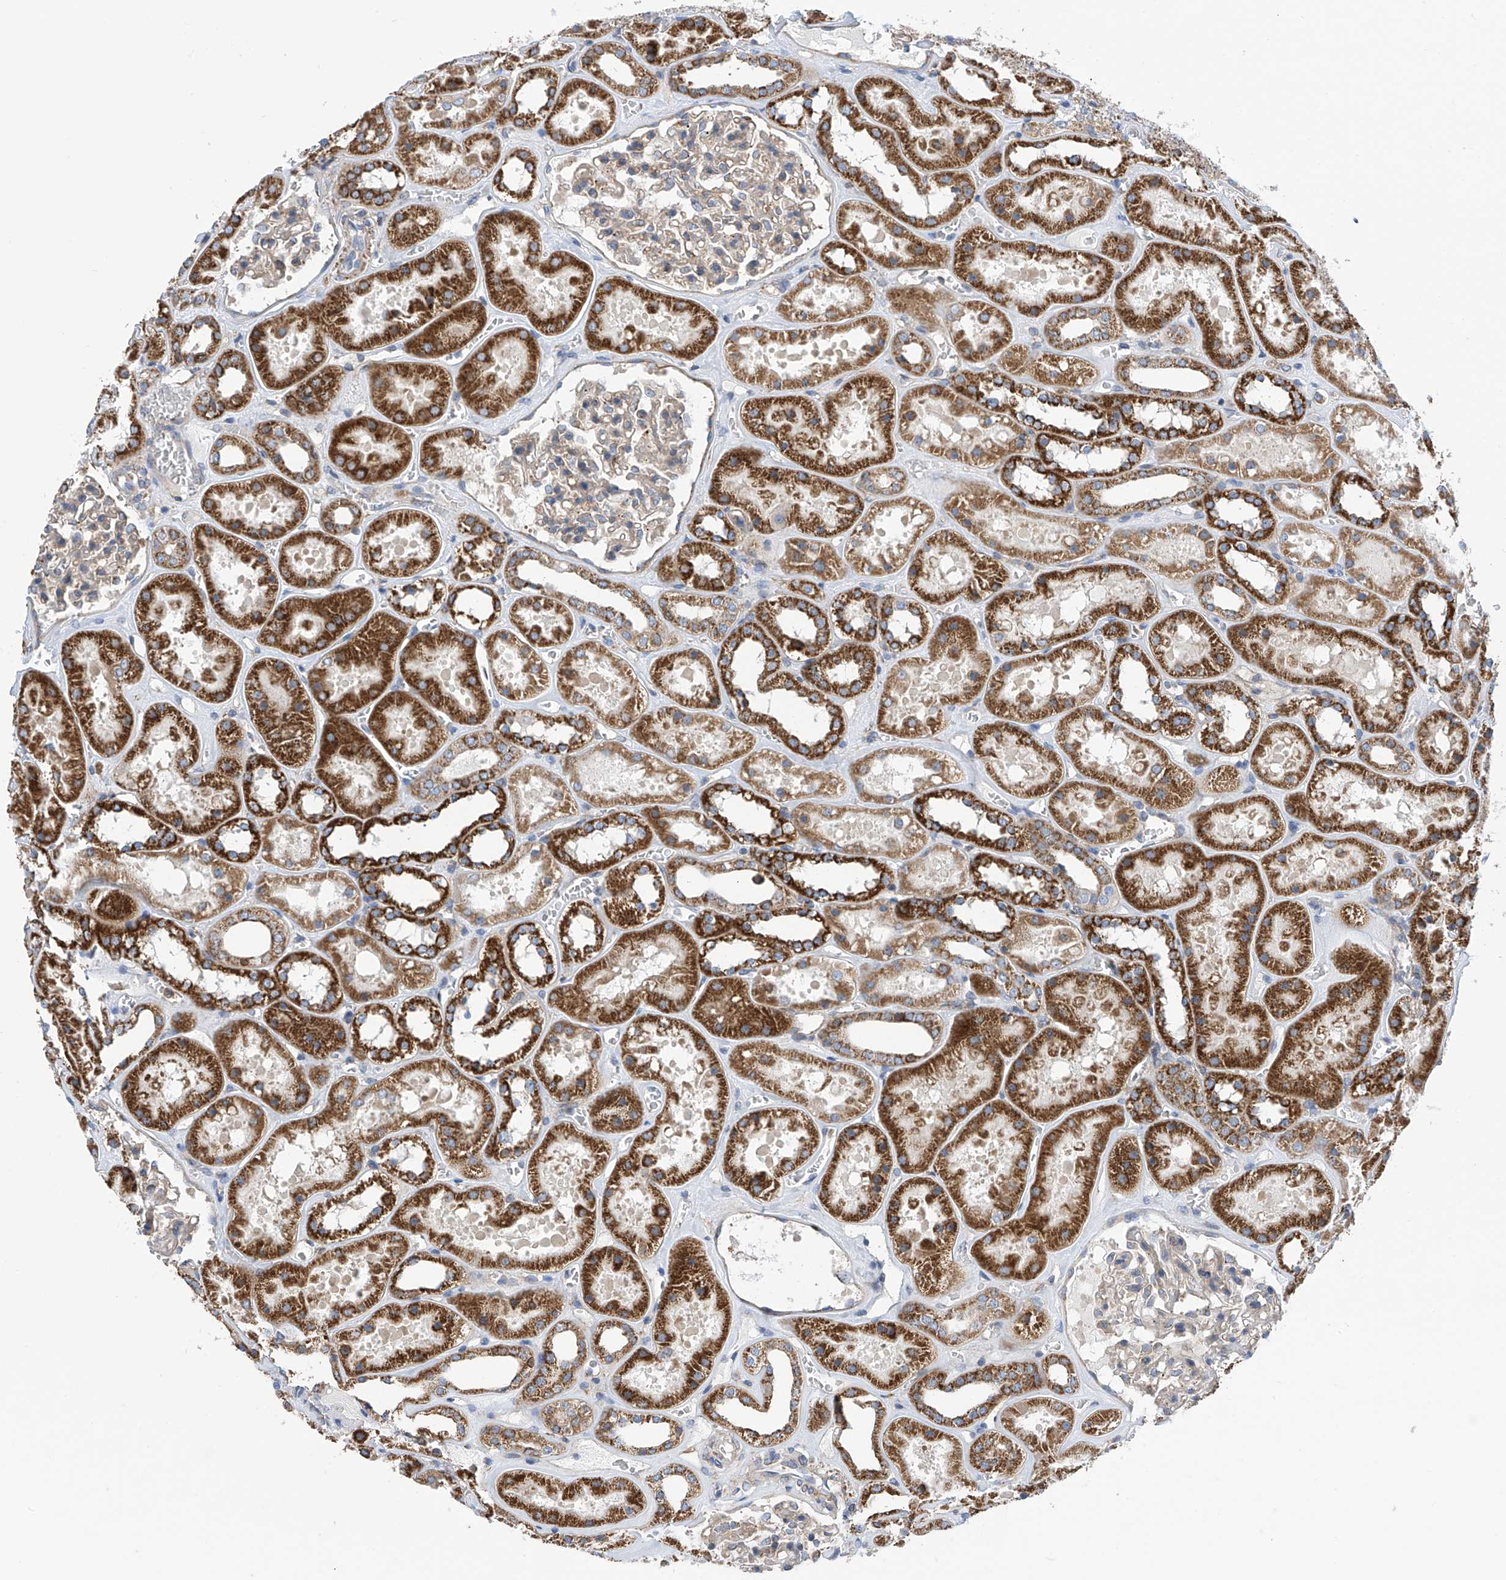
{"staining": {"intensity": "weak", "quantity": "<25%", "location": "cytoplasmic/membranous"}, "tissue": "kidney", "cell_type": "Cells in glomeruli", "image_type": "normal", "snomed": [{"axis": "morphology", "description": "Normal tissue, NOS"}, {"axis": "topography", "description": "Kidney"}], "caption": "Immunohistochemistry (IHC) of unremarkable kidney demonstrates no positivity in cells in glomeruli. The staining is performed using DAB (3,3'-diaminobenzidine) brown chromogen with nuclei counter-stained in using hematoxylin.", "gene": "P2RX7", "patient": {"sex": "female", "age": 41}}